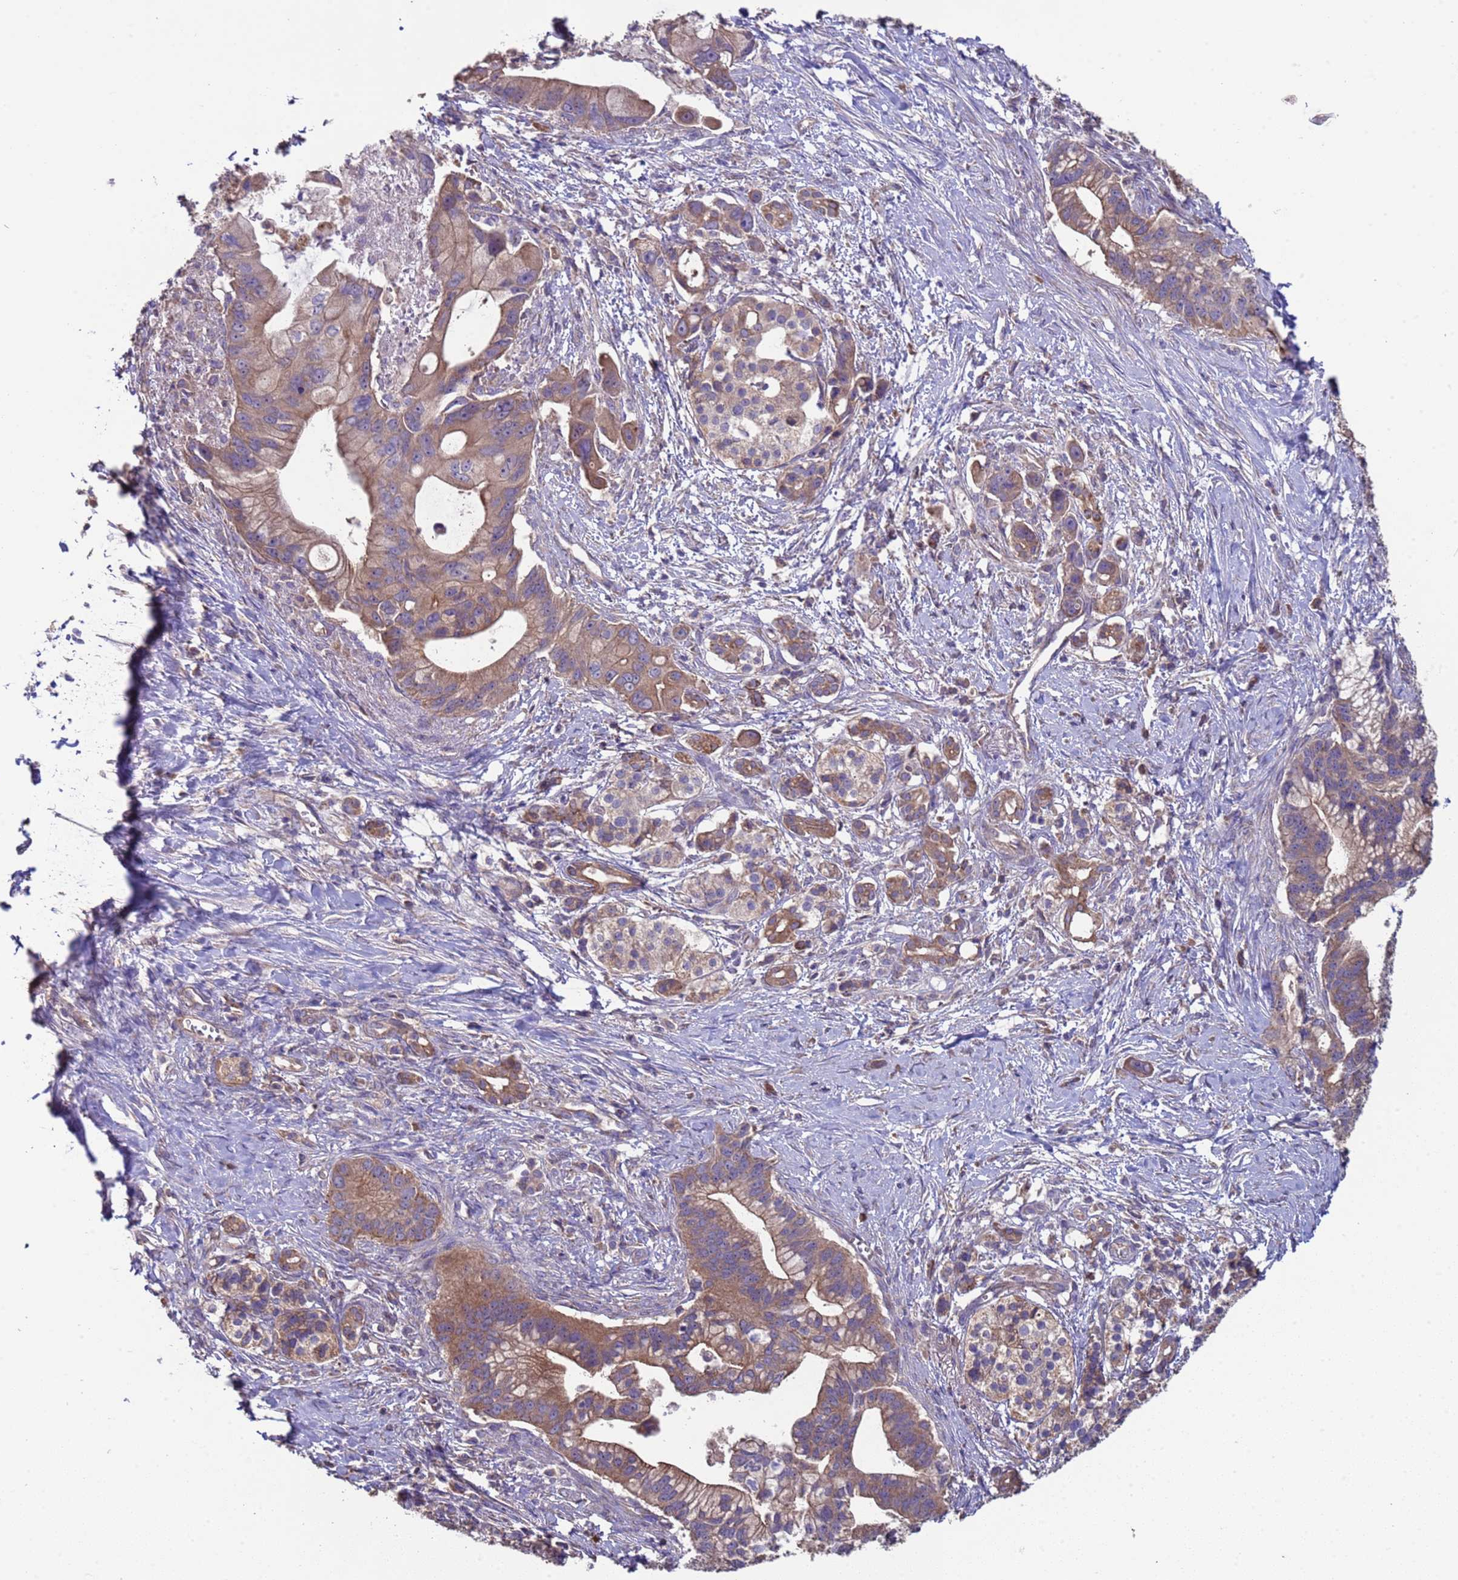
{"staining": {"intensity": "moderate", "quantity": ">75%", "location": "cytoplasmic/membranous"}, "tissue": "pancreatic cancer", "cell_type": "Tumor cells", "image_type": "cancer", "snomed": [{"axis": "morphology", "description": "Adenocarcinoma, NOS"}, {"axis": "topography", "description": "Pancreas"}], "caption": "Immunohistochemical staining of human adenocarcinoma (pancreatic) shows medium levels of moderate cytoplasmic/membranous protein positivity in about >75% of tumor cells. (brown staining indicates protein expression, while blue staining denotes nuclei).", "gene": "EEF1AKMT1", "patient": {"sex": "male", "age": 68}}